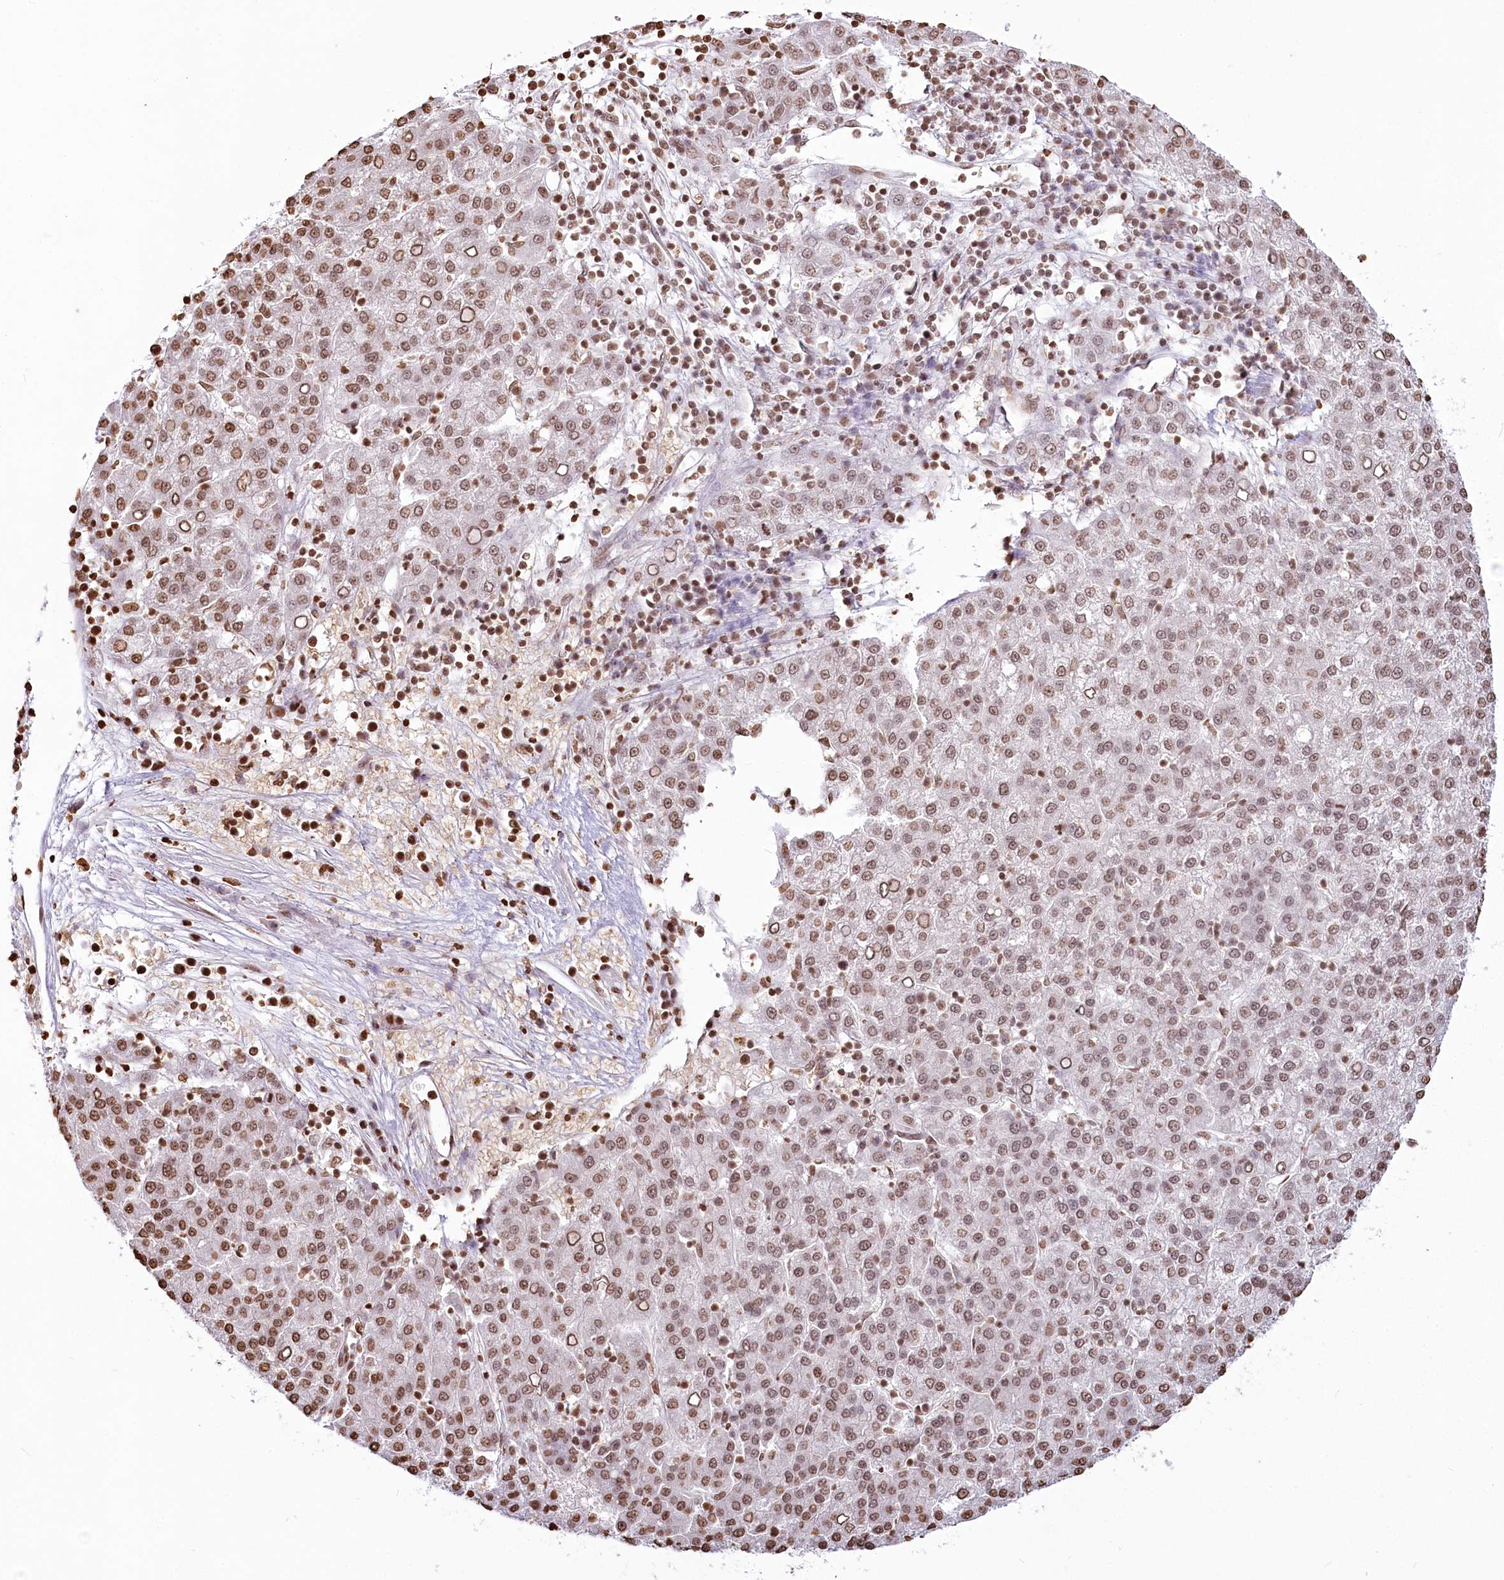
{"staining": {"intensity": "moderate", "quantity": ">75%", "location": "nuclear"}, "tissue": "liver cancer", "cell_type": "Tumor cells", "image_type": "cancer", "snomed": [{"axis": "morphology", "description": "Carcinoma, Hepatocellular, NOS"}, {"axis": "topography", "description": "Liver"}], "caption": "Immunohistochemistry of liver cancer shows medium levels of moderate nuclear staining in approximately >75% of tumor cells. The staining was performed using DAB to visualize the protein expression in brown, while the nuclei were stained in blue with hematoxylin (Magnification: 20x).", "gene": "FAM13A", "patient": {"sex": "female", "age": 58}}